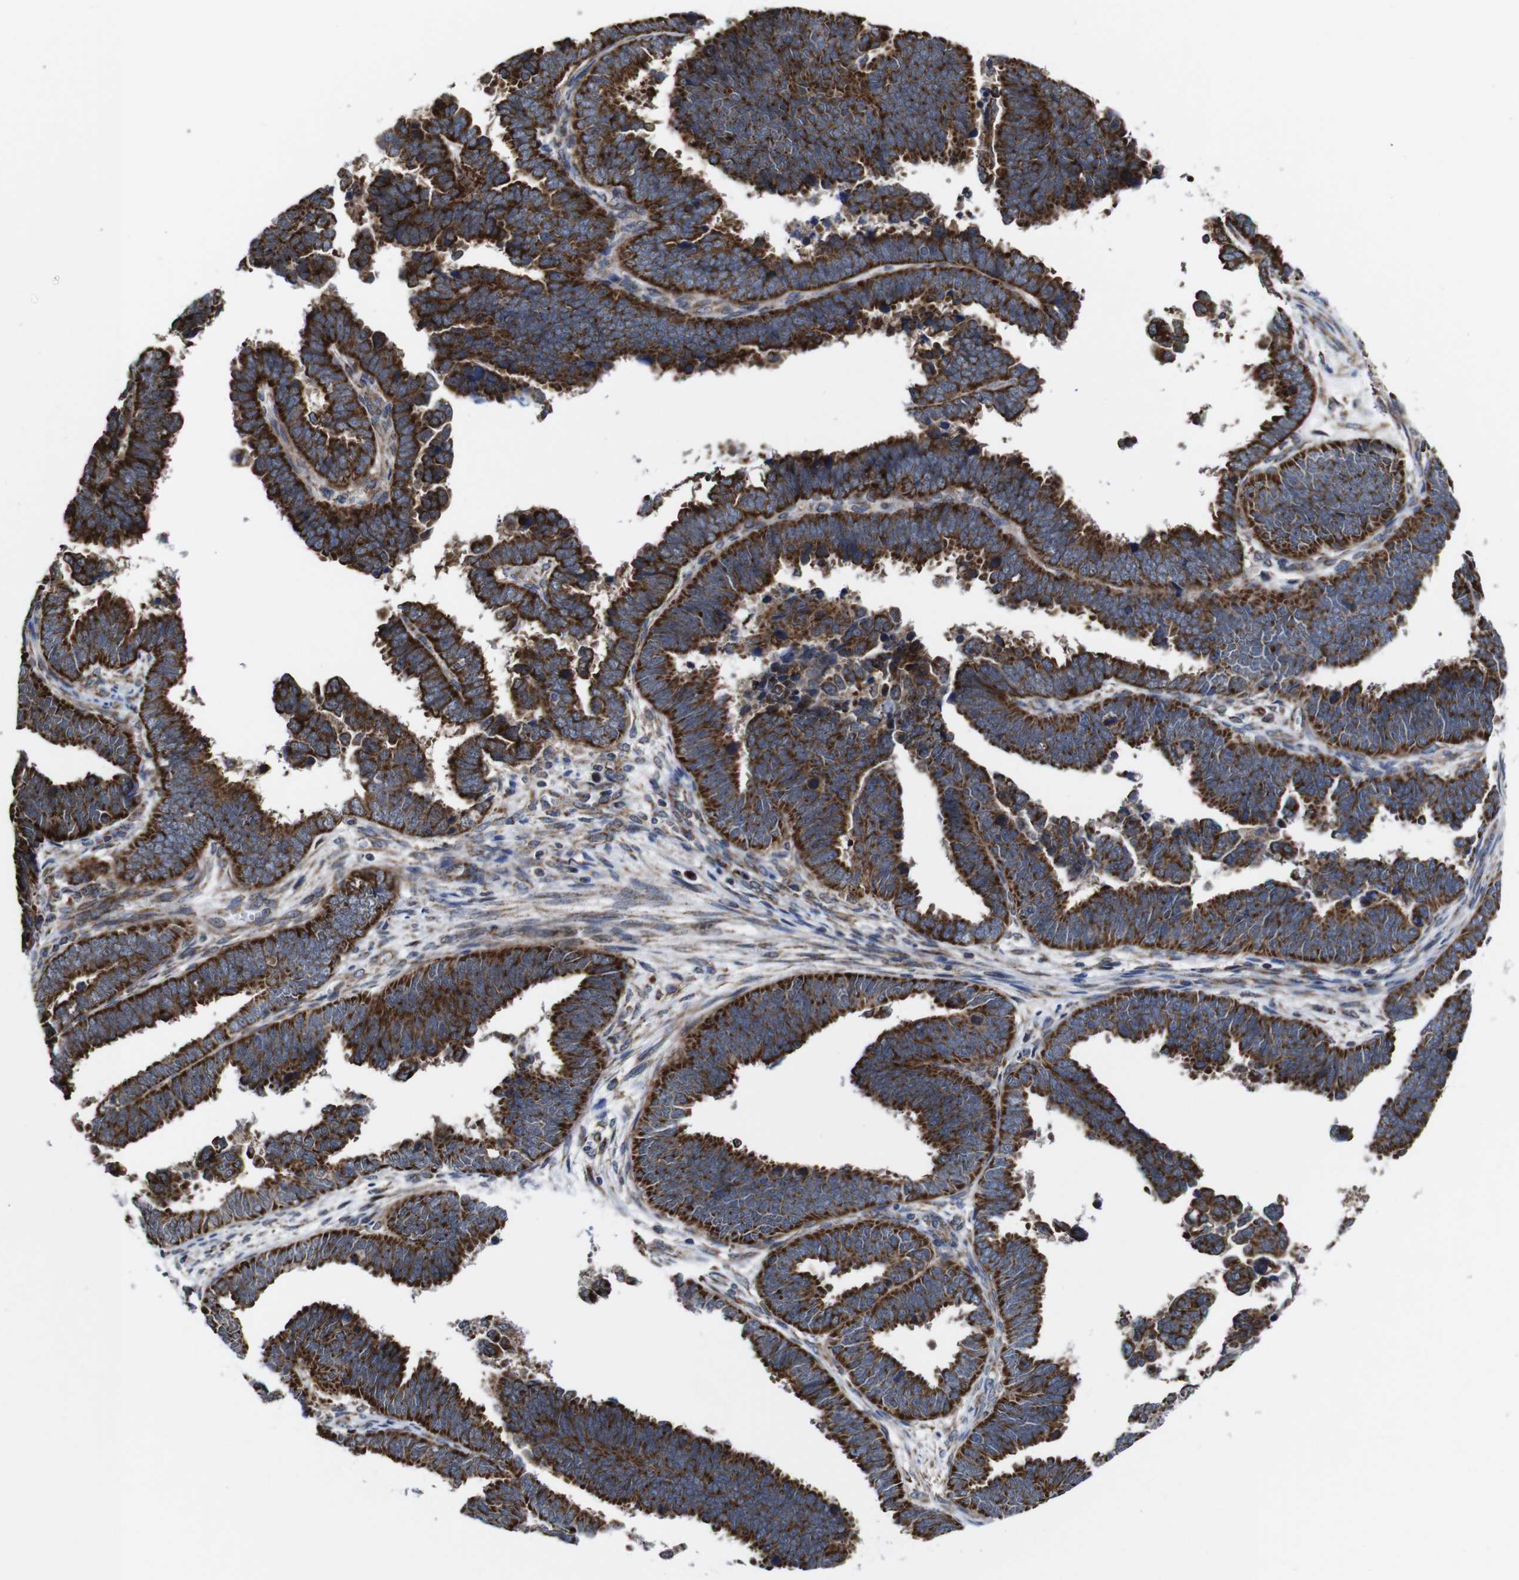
{"staining": {"intensity": "strong", "quantity": ">75%", "location": "cytoplasmic/membranous"}, "tissue": "endometrial cancer", "cell_type": "Tumor cells", "image_type": "cancer", "snomed": [{"axis": "morphology", "description": "Adenocarcinoma, NOS"}, {"axis": "topography", "description": "Endometrium"}], "caption": "Immunohistochemistry (IHC) of endometrial cancer demonstrates high levels of strong cytoplasmic/membranous expression in about >75% of tumor cells.", "gene": "C17orf80", "patient": {"sex": "female", "age": 75}}